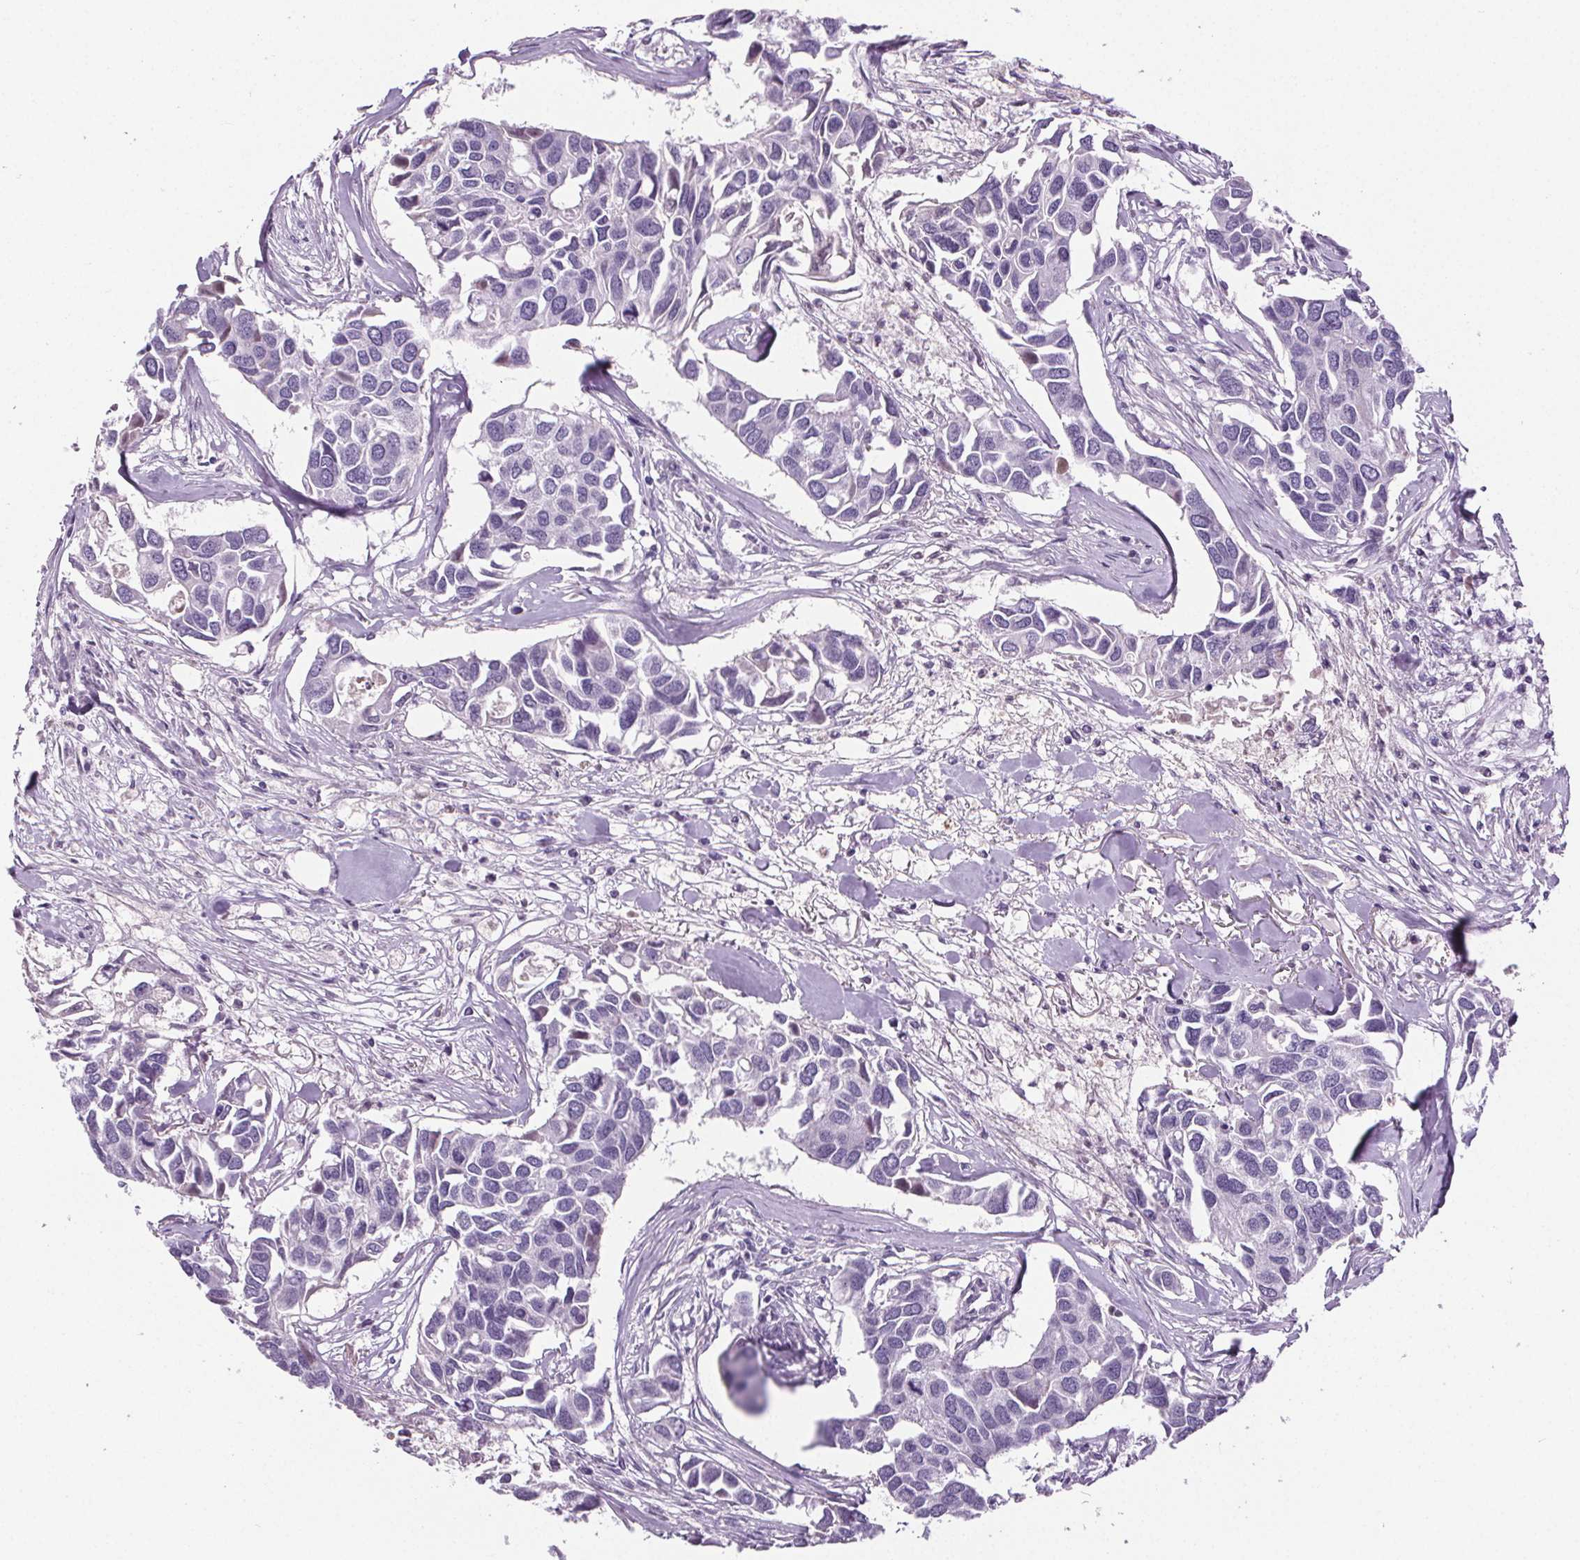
{"staining": {"intensity": "negative", "quantity": "none", "location": "none"}, "tissue": "breast cancer", "cell_type": "Tumor cells", "image_type": "cancer", "snomed": [{"axis": "morphology", "description": "Duct carcinoma"}, {"axis": "topography", "description": "Breast"}], "caption": "IHC image of neoplastic tissue: human breast cancer (intraductal carcinoma) stained with DAB (3,3'-diaminobenzidine) exhibits no significant protein staining in tumor cells.", "gene": "CD5L", "patient": {"sex": "female", "age": 83}}